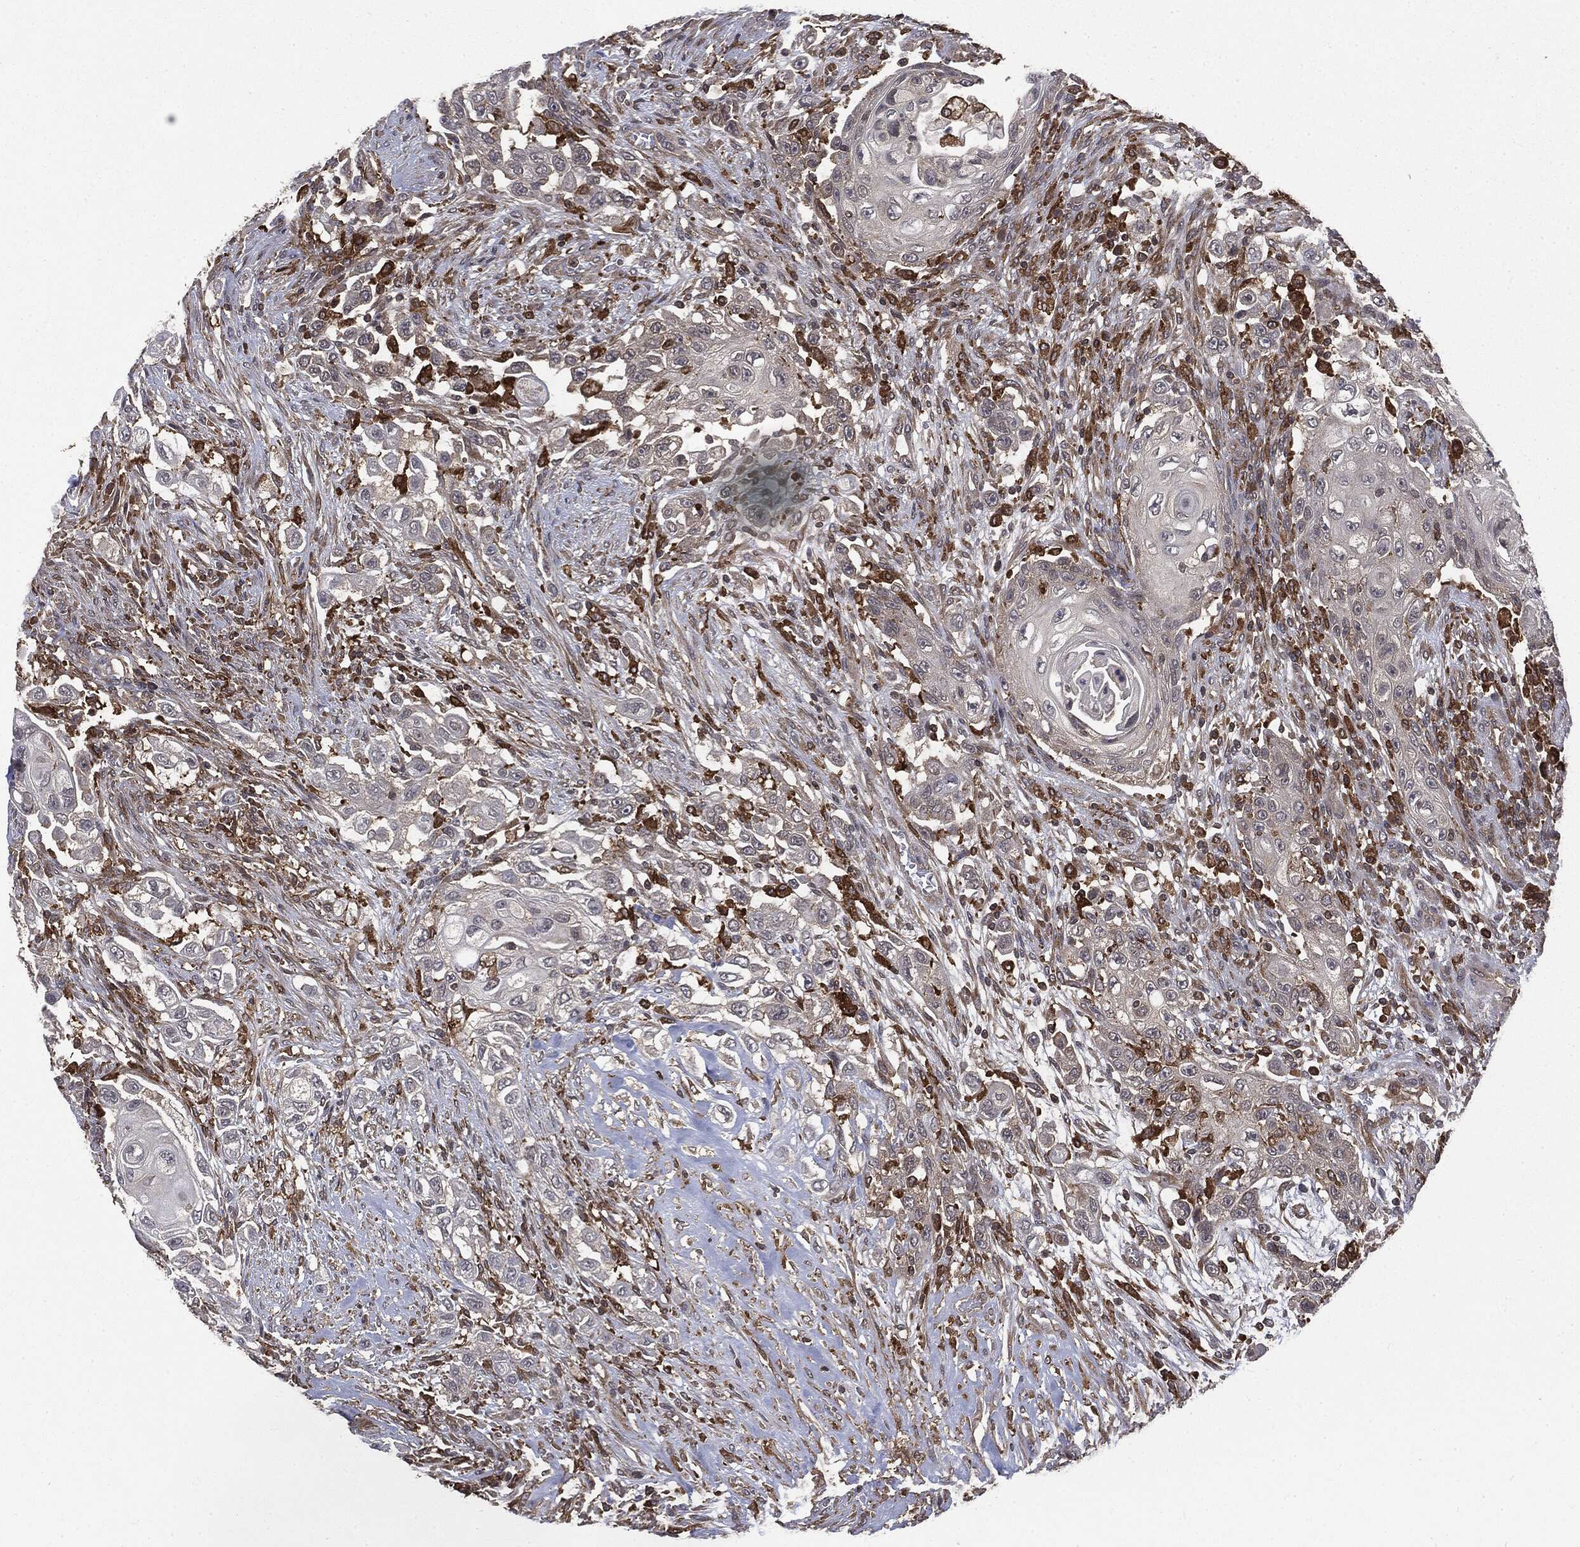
{"staining": {"intensity": "negative", "quantity": "none", "location": "none"}, "tissue": "urothelial cancer", "cell_type": "Tumor cells", "image_type": "cancer", "snomed": [{"axis": "morphology", "description": "Urothelial carcinoma, High grade"}, {"axis": "topography", "description": "Urinary bladder"}], "caption": "Immunohistochemical staining of human urothelial cancer displays no significant staining in tumor cells.", "gene": "SNX5", "patient": {"sex": "female", "age": 56}}